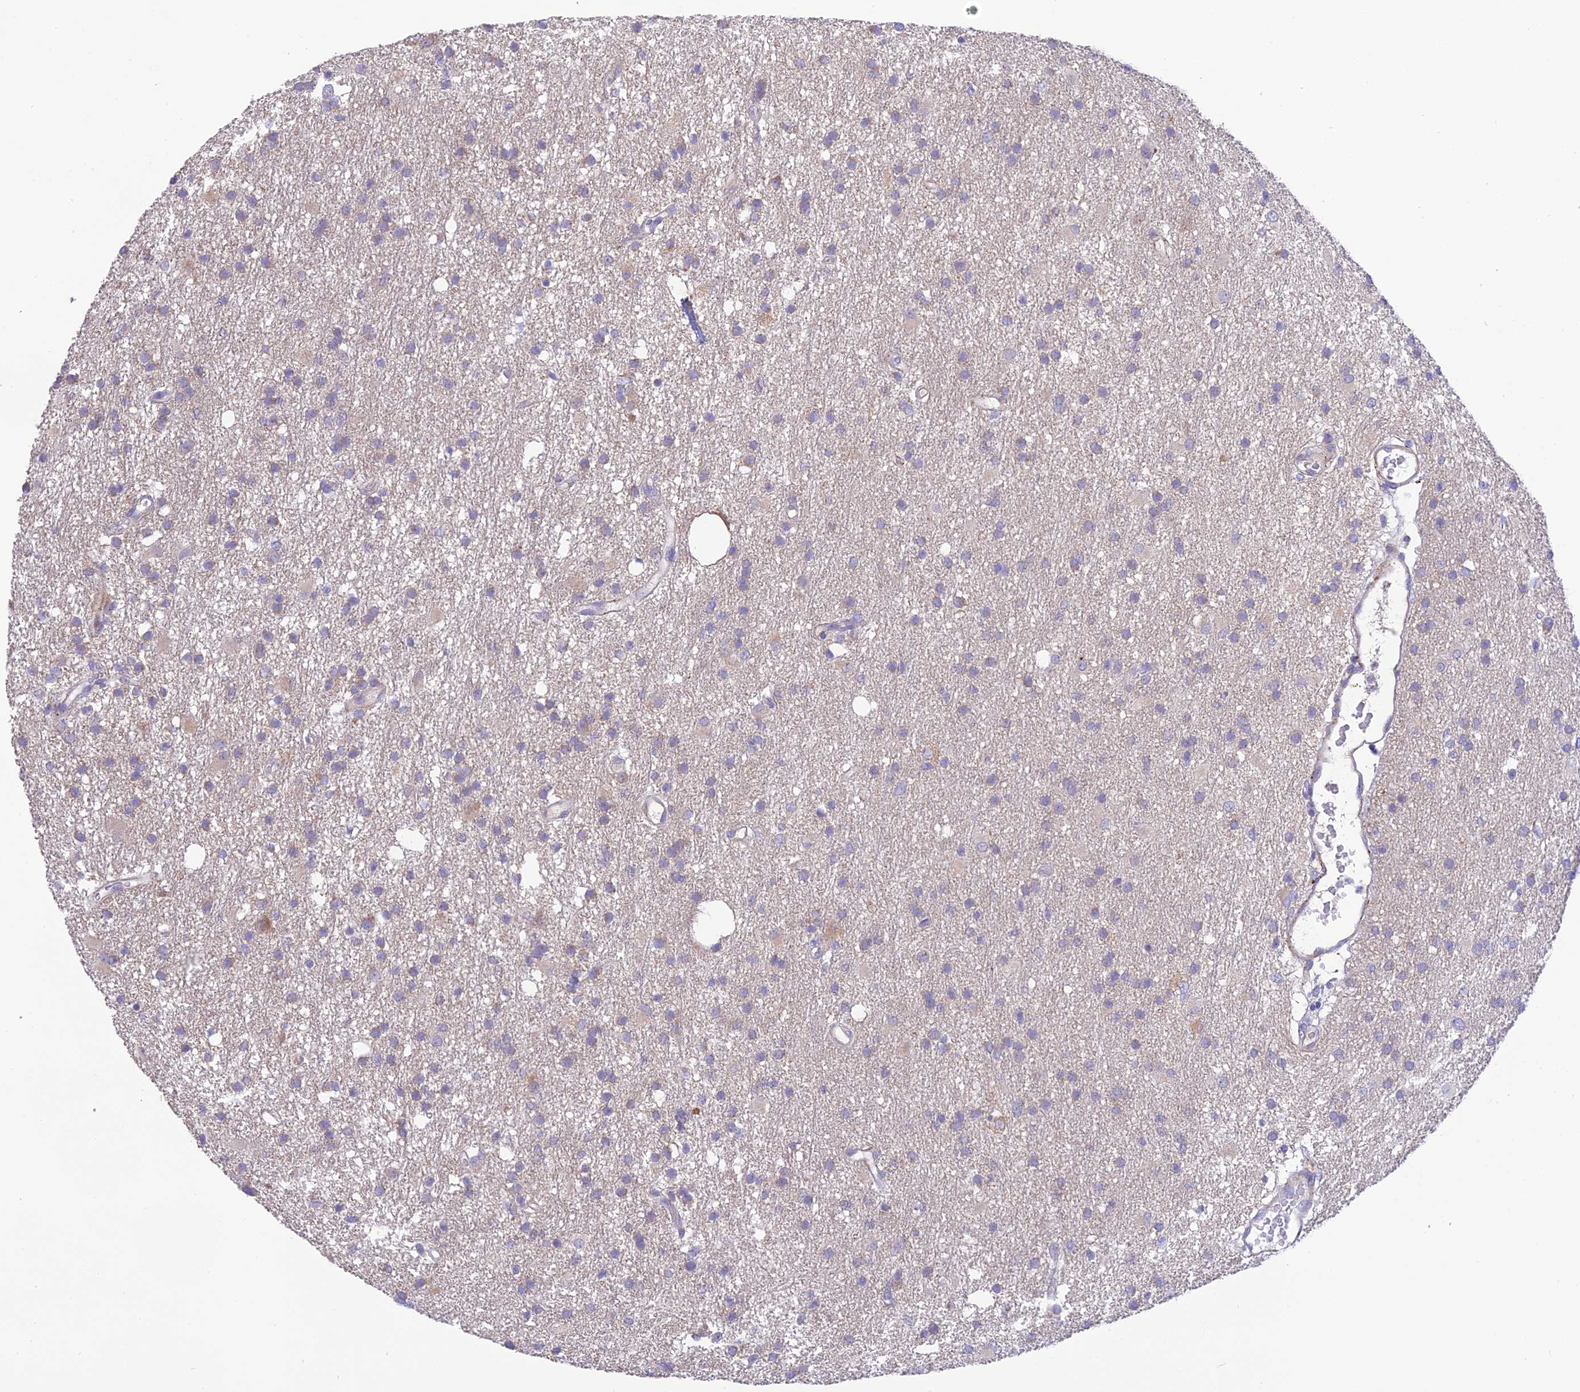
{"staining": {"intensity": "negative", "quantity": "none", "location": "none"}, "tissue": "glioma", "cell_type": "Tumor cells", "image_type": "cancer", "snomed": [{"axis": "morphology", "description": "Glioma, malignant, High grade"}, {"axis": "topography", "description": "Brain"}], "caption": "Tumor cells show no significant positivity in malignant glioma (high-grade). (Brightfield microscopy of DAB immunohistochemistry (IHC) at high magnification).", "gene": "HSD17B2", "patient": {"sex": "male", "age": 77}}